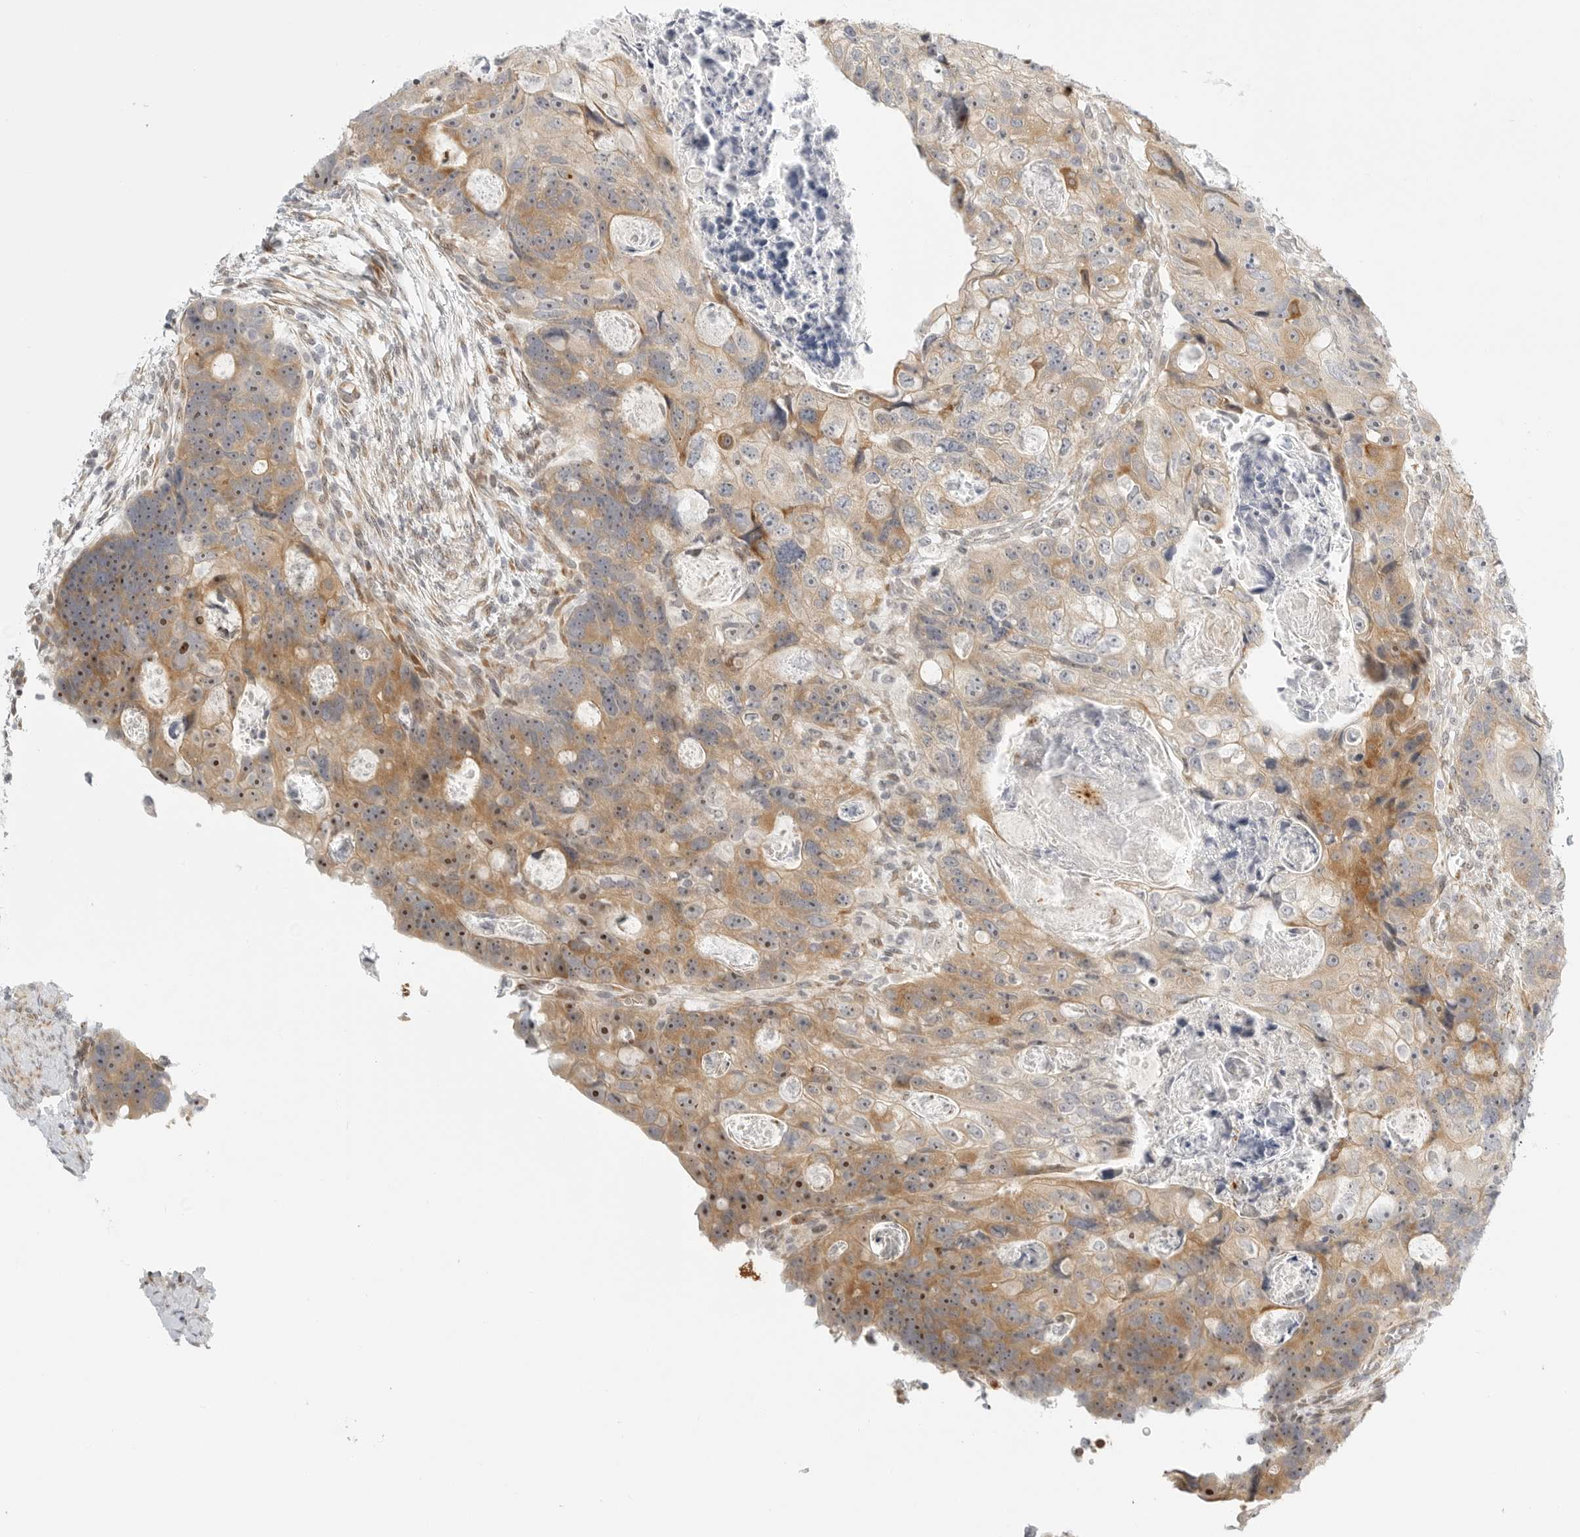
{"staining": {"intensity": "moderate", "quantity": "25%-75%", "location": "cytoplasmic/membranous,nuclear"}, "tissue": "colorectal cancer", "cell_type": "Tumor cells", "image_type": "cancer", "snomed": [{"axis": "morphology", "description": "Adenocarcinoma, NOS"}, {"axis": "topography", "description": "Rectum"}], "caption": "This is an image of IHC staining of colorectal cancer, which shows moderate staining in the cytoplasmic/membranous and nuclear of tumor cells.", "gene": "DSCC1", "patient": {"sex": "male", "age": 59}}